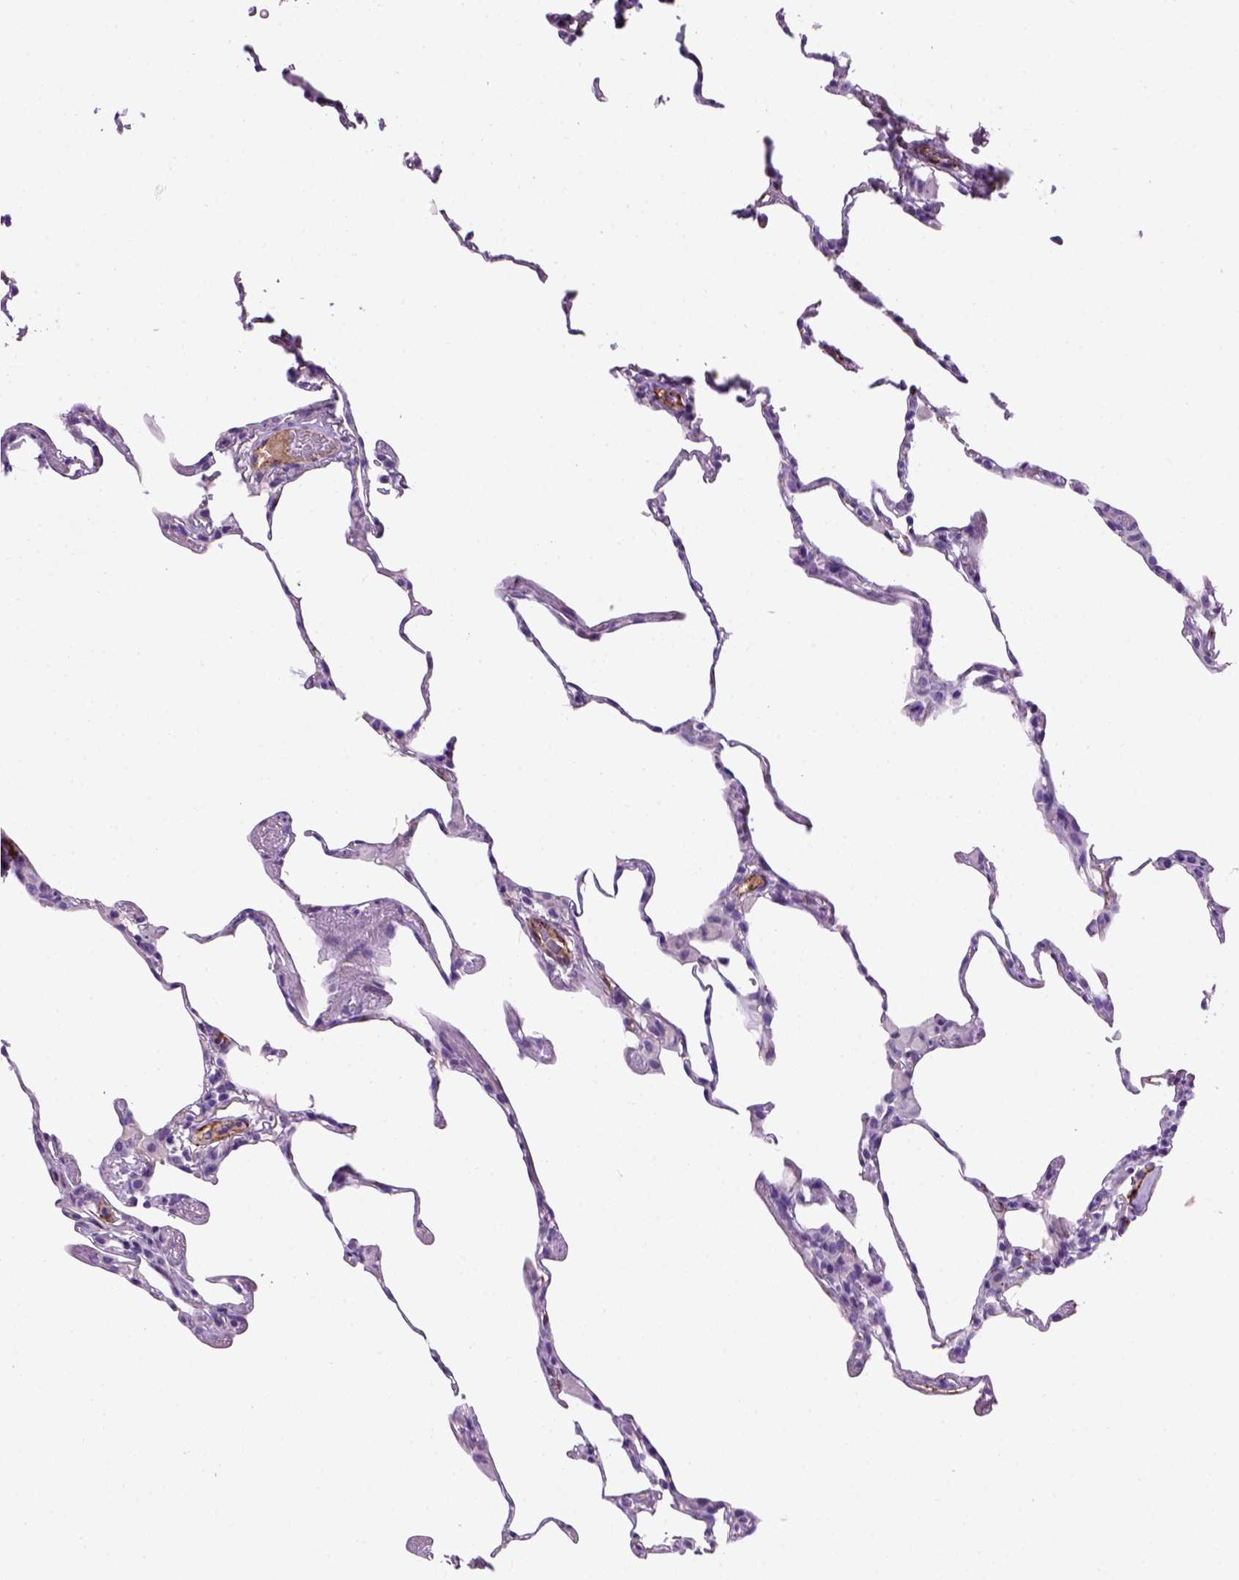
{"staining": {"intensity": "negative", "quantity": "none", "location": "none"}, "tissue": "lung", "cell_type": "Alveolar cells", "image_type": "normal", "snomed": [{"axis": "morphology", "description": "Normal tissue, NOS"}, {"axis": "topography", "description": "Lung"}], "caption": "High magnification brightfield microscopy of unremarkable lung stained with DAB (brown) and counterstained with hematoxylin (blue): alveolar cells show no significant positivity. (Brightfield microscopy of DAB immunohistochemistry at high magnification).", "gene": "VWF", "patient": {"sex": "female", "age": 57}}